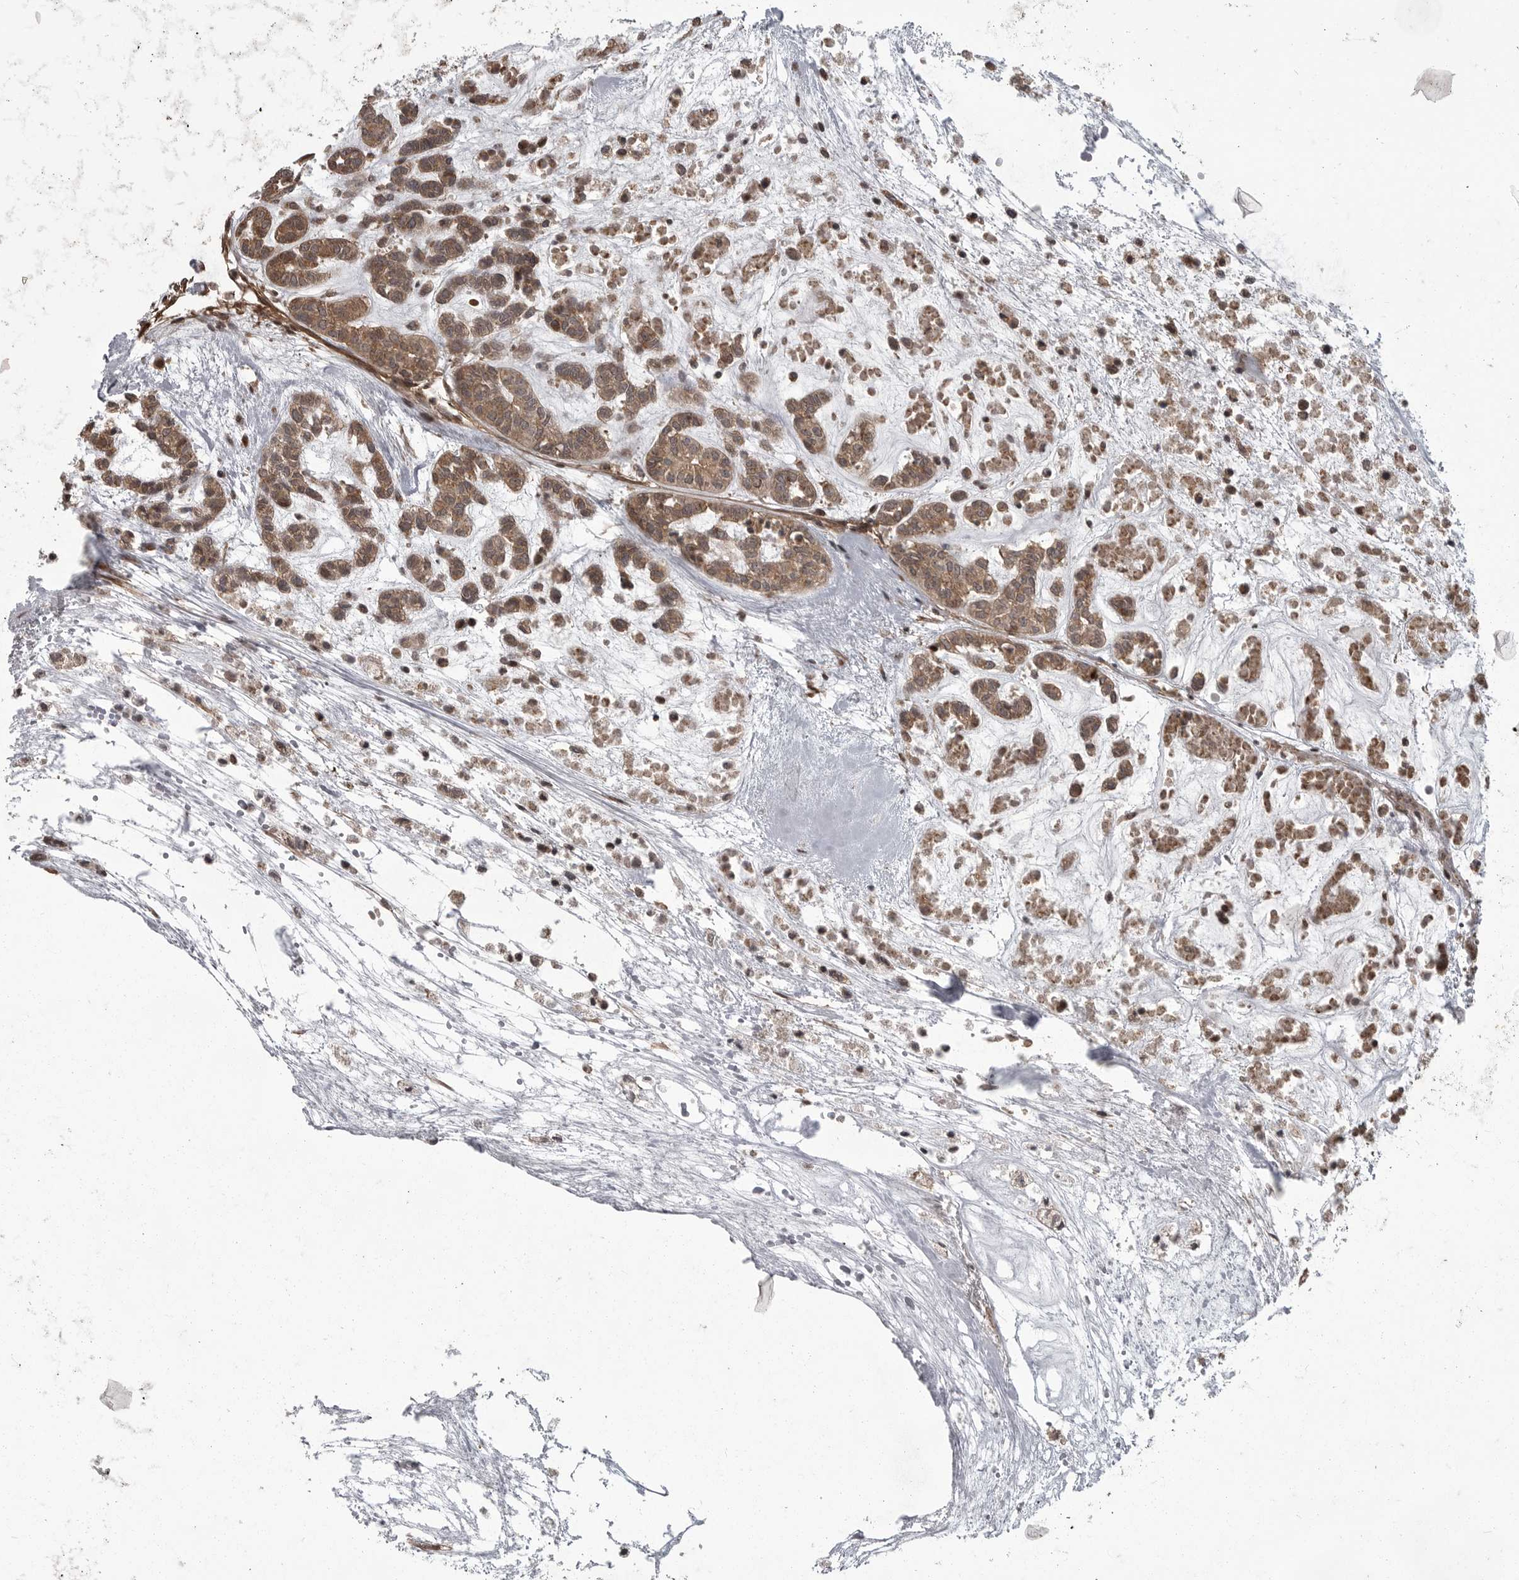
{"staining": {"intensity": "moderate", "quantity": ">75%", "location": "cytoplasmic/membranous"}, "tissue": "head and neck cancer", "cell_type": "Tumor cells", "image_type": "cancer", "snomed": [{"axis": "morphology", "description": "Adenocarcinoma, NOS"}, {"axis": "morphology", "description": "Adenoma, NOS"}, {"axis": "topography", "description": "Head-Neck"}], "caption": "Protein analysis of head and neck cancer (adenoma) tissue demonstrates moderate cytoplasmic/membranous expression in approximately >75% of tumor cells.", "gene": "DNAJC8", "patient": {"sex": "female", "age": 55}}